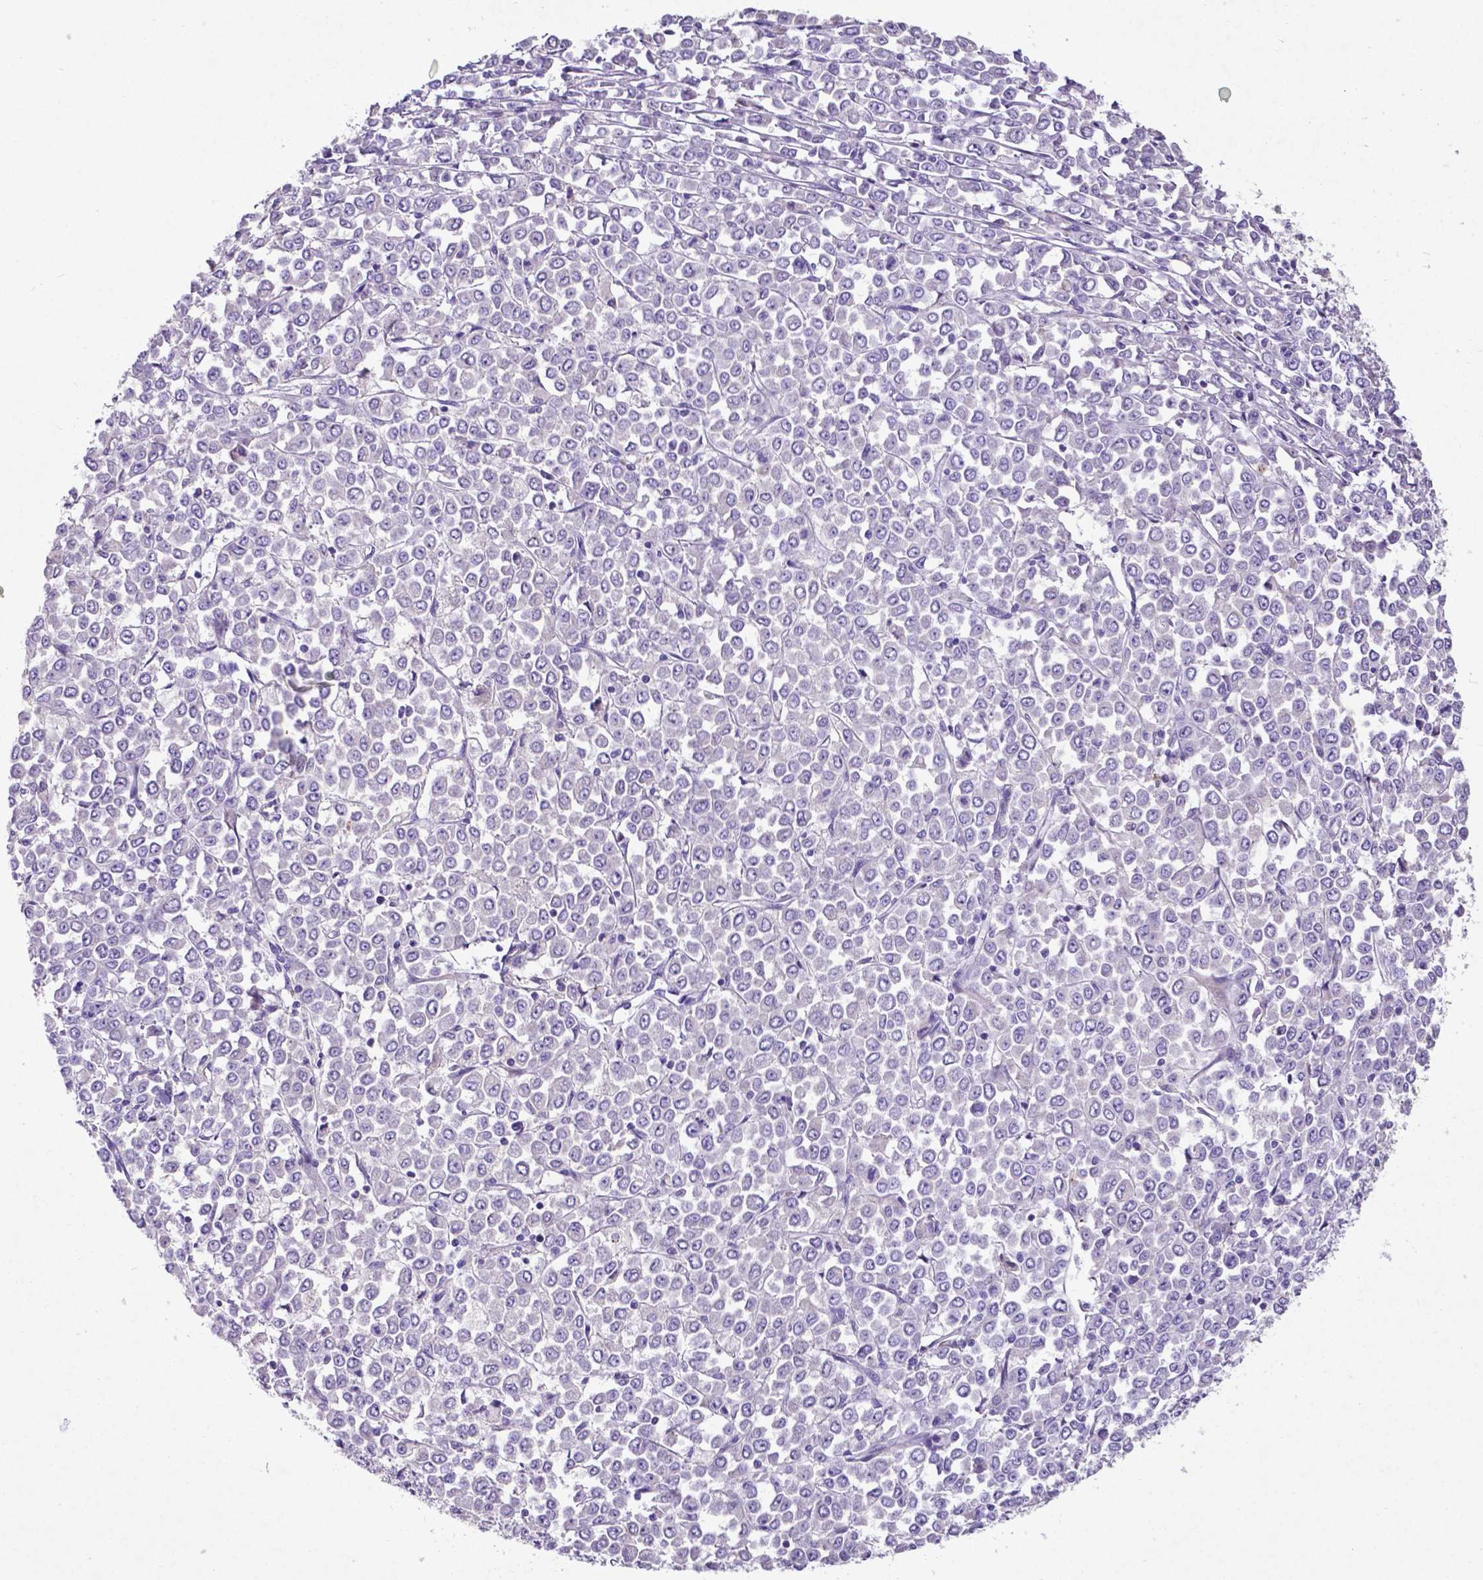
{"staining": {"intensity": "negative", "quantity": "none", "location": "none"}, "tissue": "stomach cancer", "cell_type": "Tumor cells", "image_type": "cancer", "snomed": [{"axis": "morphology", "description": "Adenocarcinoma, NOS"}, {"axis": "topography", "description": "Stomach, upper"}], "caption": "IHC photomicrograph of human stomach cancer (adenocarcinoma) stained for a protein (brown), which shows no staining in tumor cells.", "gene": "PFKFB4", "patient": {"sex": "male", "age": 70}}